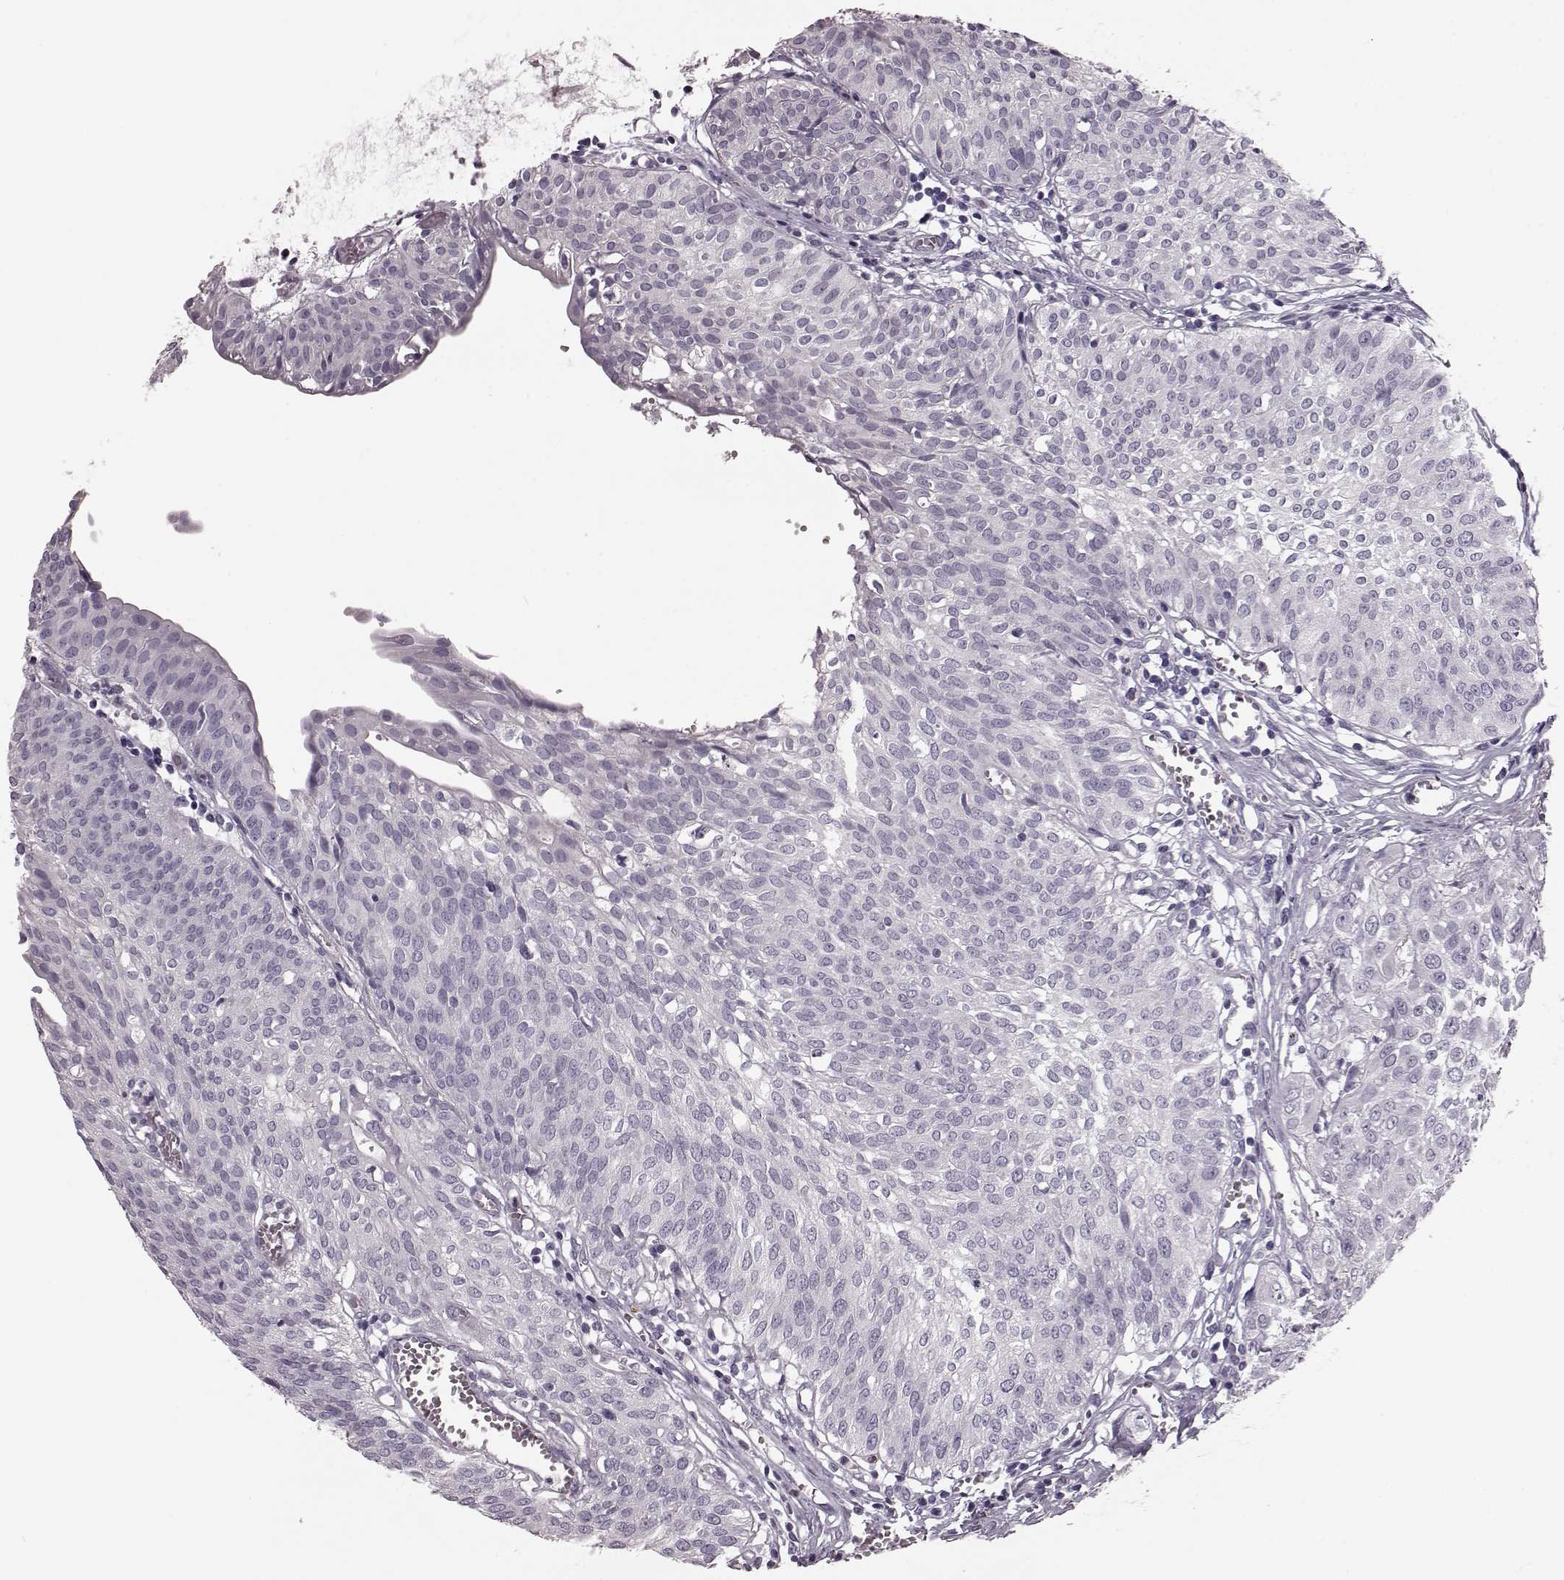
{"staining": {"intensity": "negative", "quantity": "none", "location": "none"}, "tissue": "urothelial cancer", "cell_type": "Tumor cells", "image_type": "cancer", "snomed": [{"axis": "morphology", "description": "Urothelial carcinoma, High grade"}, {"axis": "topography", "description": "Urinary bladder"}], "caption": "A high-resolution photomicrograph shows IHC staining of high-grade urothelial carcinoma, which shows no significant staining in tumor cells.", "gene": "CST7", "patient": {"sex": "male", "age": 57}}